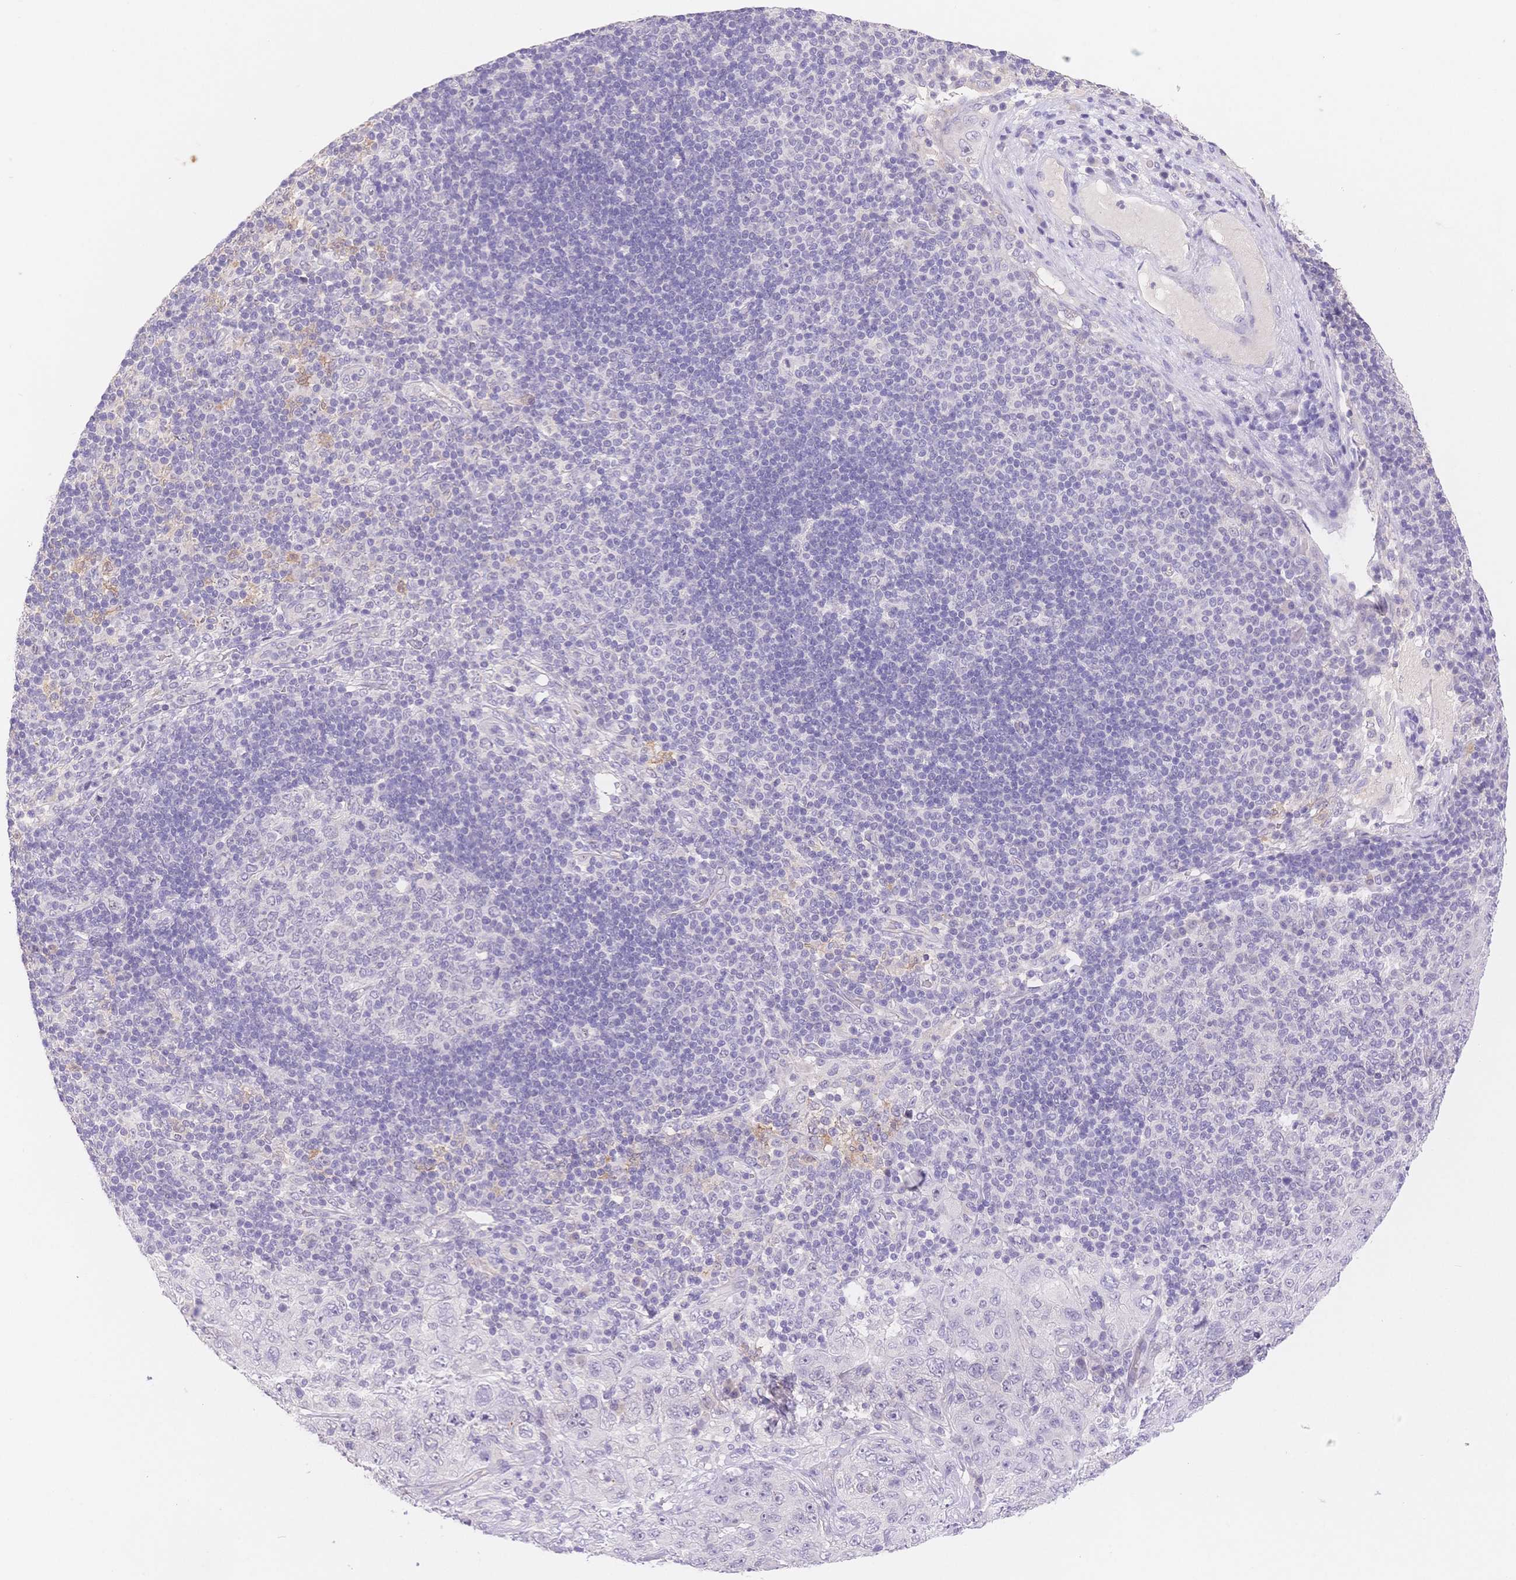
{"staining": {"intensity": "negative", "quantity": "none", "location": "none"}, "tissue": "pancreatic cancer", "cell_type": "Tumor cells", "image_type": "cancer", "snomed": [{"axis": "morphology", "description": "Adenocarcinoma, NOS"}, {"axis": "topography", "description": "Pancreas"}], "caption": "Human pancreatic cancer (adenocarcinoma) stained for a protein using immunohistochemistry (IHC) shows no expression in tumor cells.", "gene": "MYOM1", "patient": {"sex": "male", "age": 68}}